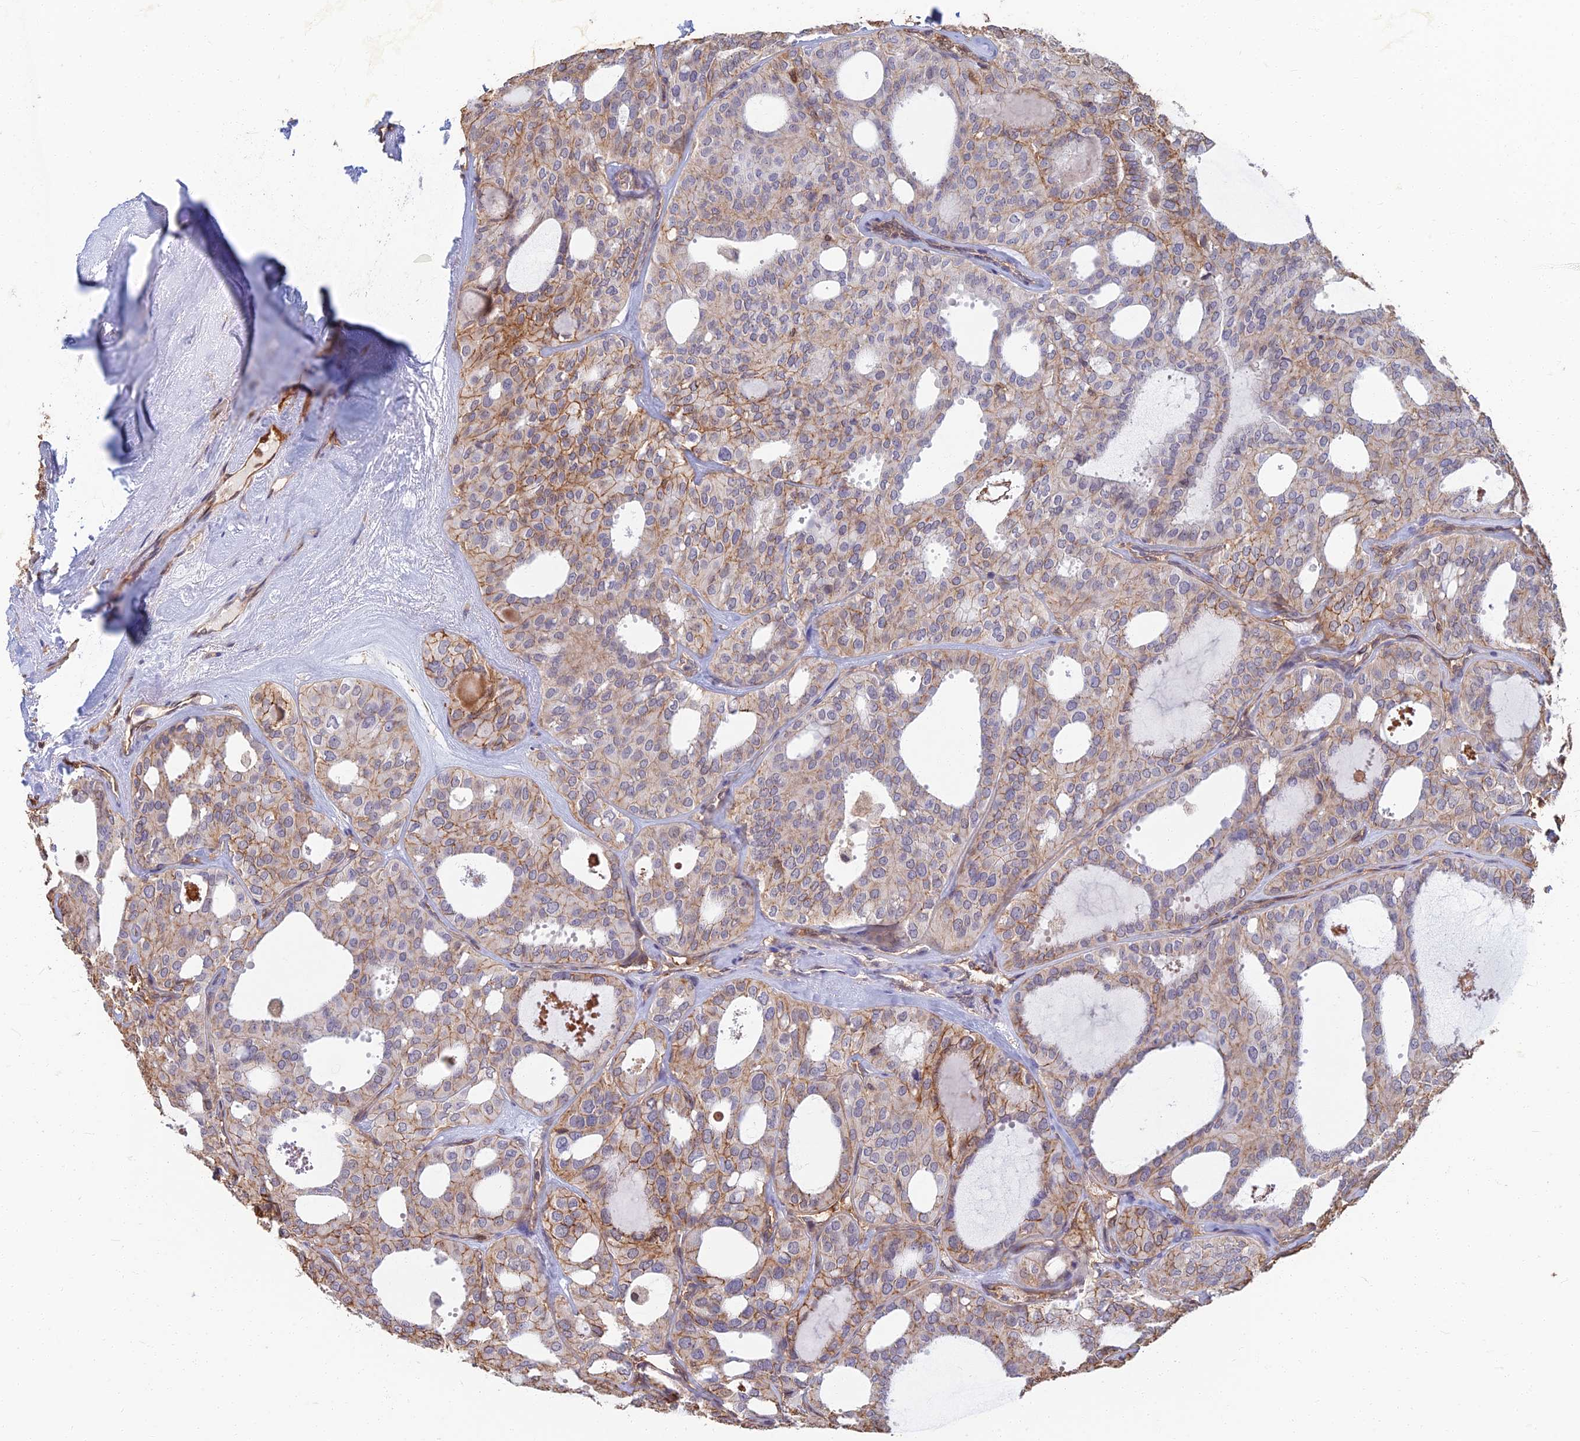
{"staining": {"intensity": "moderate", "quantity": "25%-75%", "location": "cytoplasmic/membranous"}, "tissue": "thyroid cancer", "cell_type": "Tumor cells", "image_type": "cancer", "snomed": [{"axis": "morphology", "description": "Follicular adenoma carcinoma, NOS"}, {"axis": "topography", "description": "Thyroid gland"}], "caption": "Tumor cells exhibit medium levels of moderate cytoplasmic/membranous expression in approximately 25%-75% of cells in follicular adenoma carcinoma (thyroid).", "gene": "LRRN3", "patient": {"sex": "male", "age": 75}}